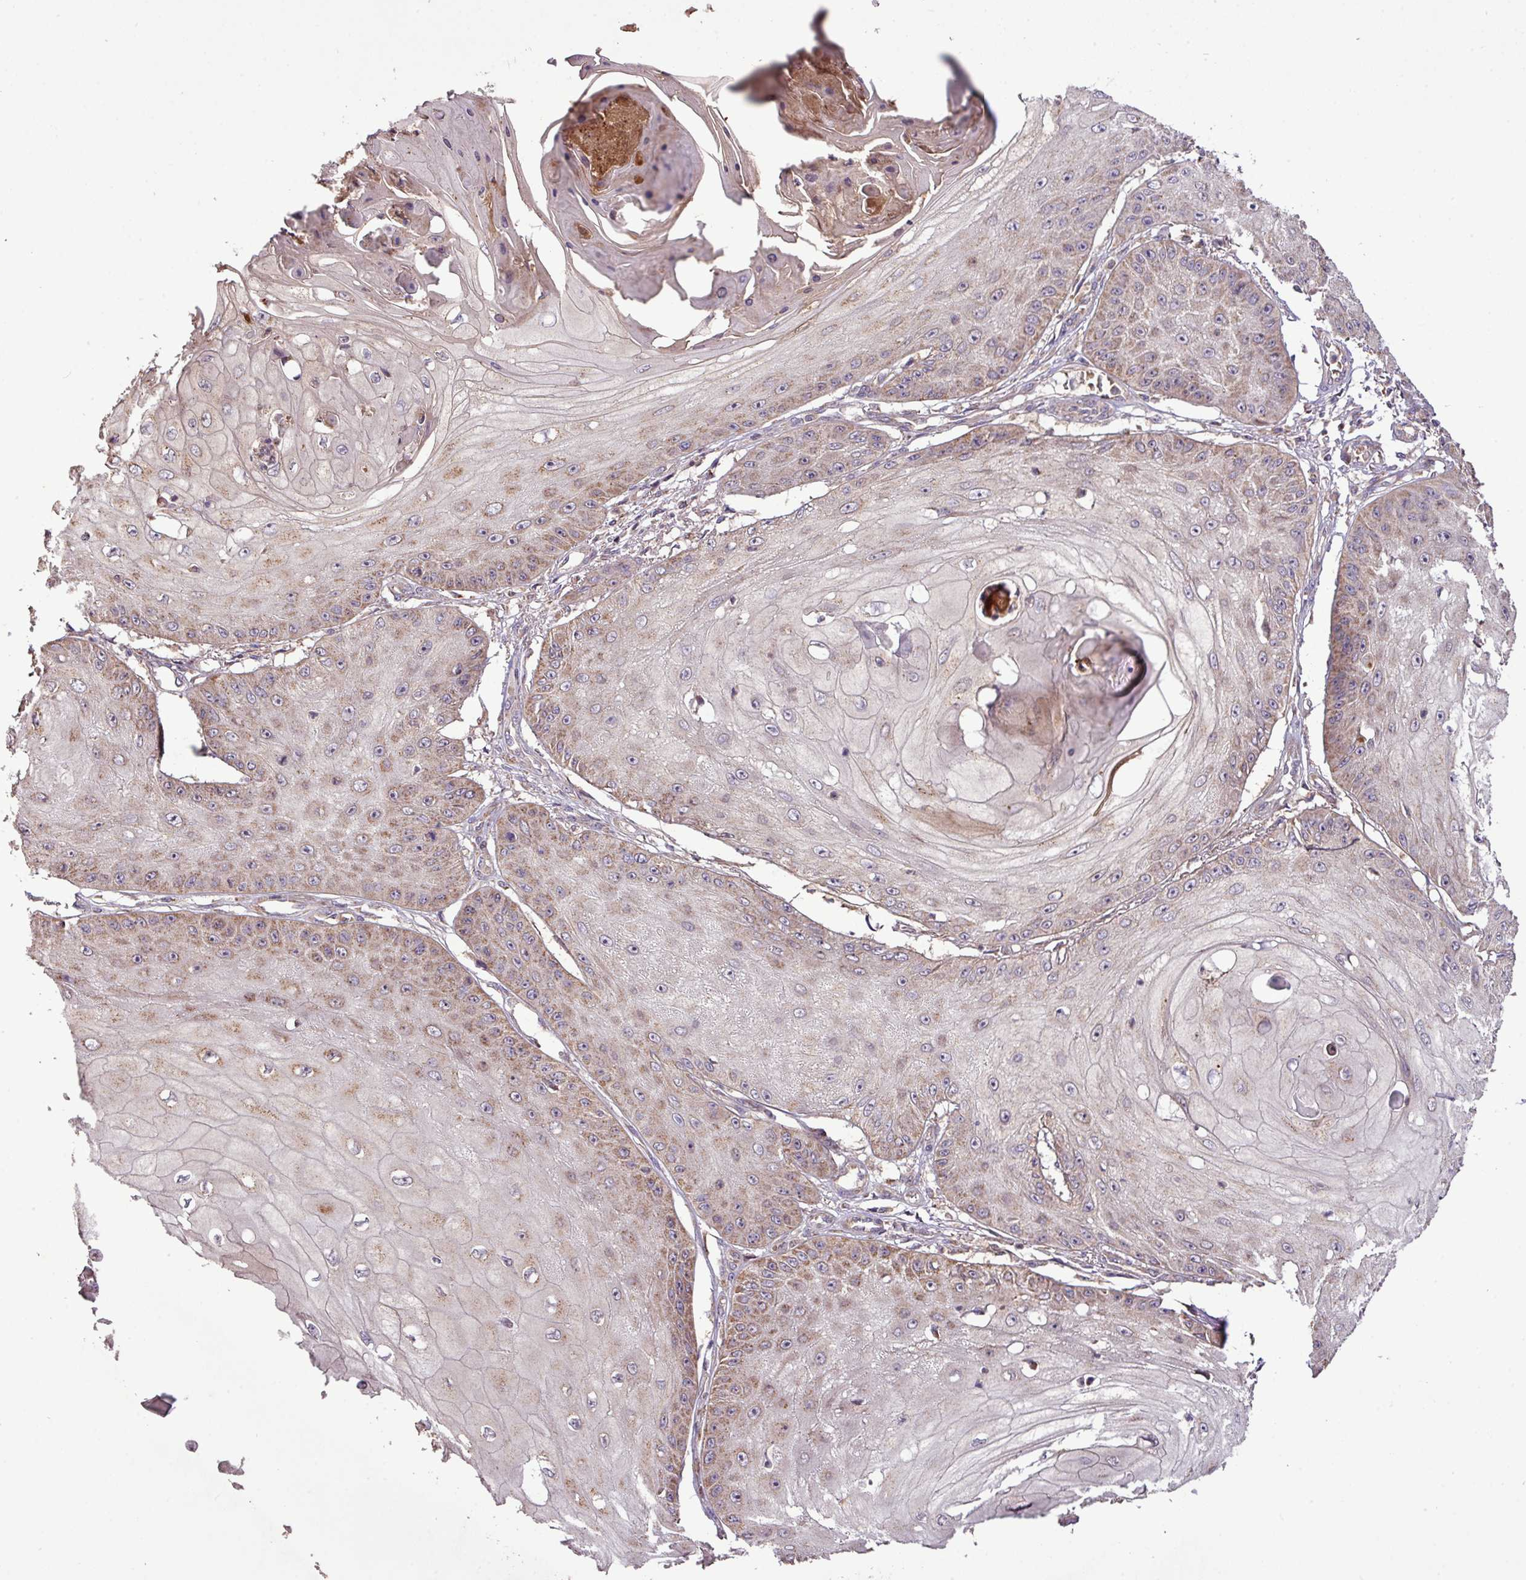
{"staining": {"intensity": "weak", "quantity": "25%-75%", "location": "cytoplasmic/membranous"}, "tissue": "skin cancer", "cell_type": "Tumor cells", "image_type": "cancer", "snomed": [{"axis": "morphology", "description": "Squamous cell carcinoma, NOS"}, {"axis": "topography", "description": "Skin"}], "caption": "Protein expression analysis of human skin squamous cell carcinoma reveals weak cytoplasmic/membranous expression in about 25%-75% of tumor cells.", "gene": "YPEL3", "patient": {"sex": "male", "age": 70}}